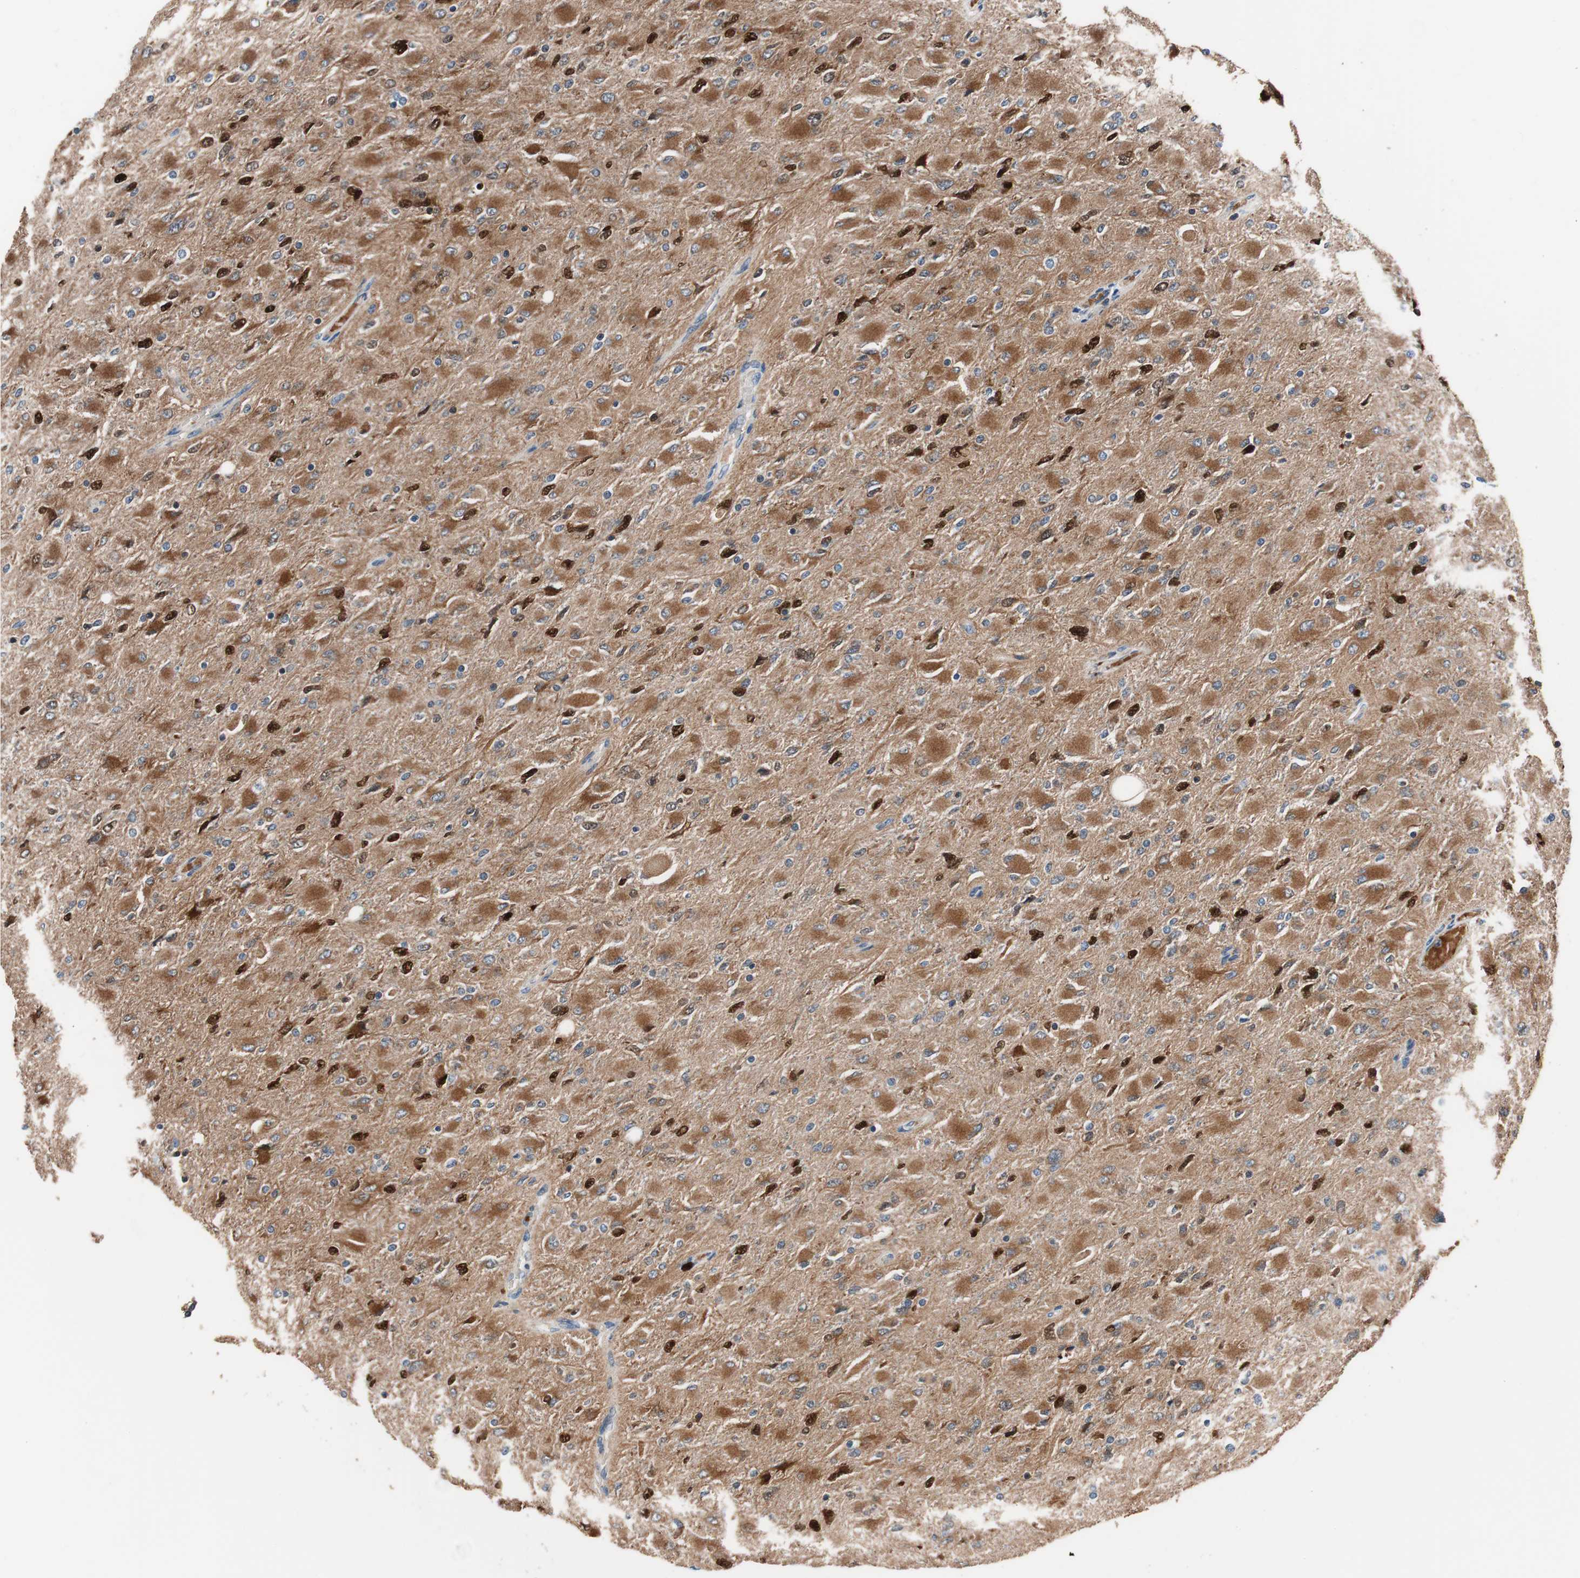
{"staining": {"intensity": "strong", "quantity": "<25%", "location": "cytoplasmic/membranous,nuclear"}, "tissue": "glioma", "cell_type": "Tumor cells", "image_type": "cancer", "snomed": [{"axis": "morphology", "description": "Glioma, malignant, High grade"}, {"axis": "topography", "description": "Cerebral cortex"}], "caption": "The immunohistochemical stain labels strong cytoplasmic/membranous and nuclear positivity in tumor cells of glioma tissue. (Brightfield microscopy of DAB IHC at high magnification).", "gene": "PRDX2", "patient": {"sex": "female", "age": 36}}